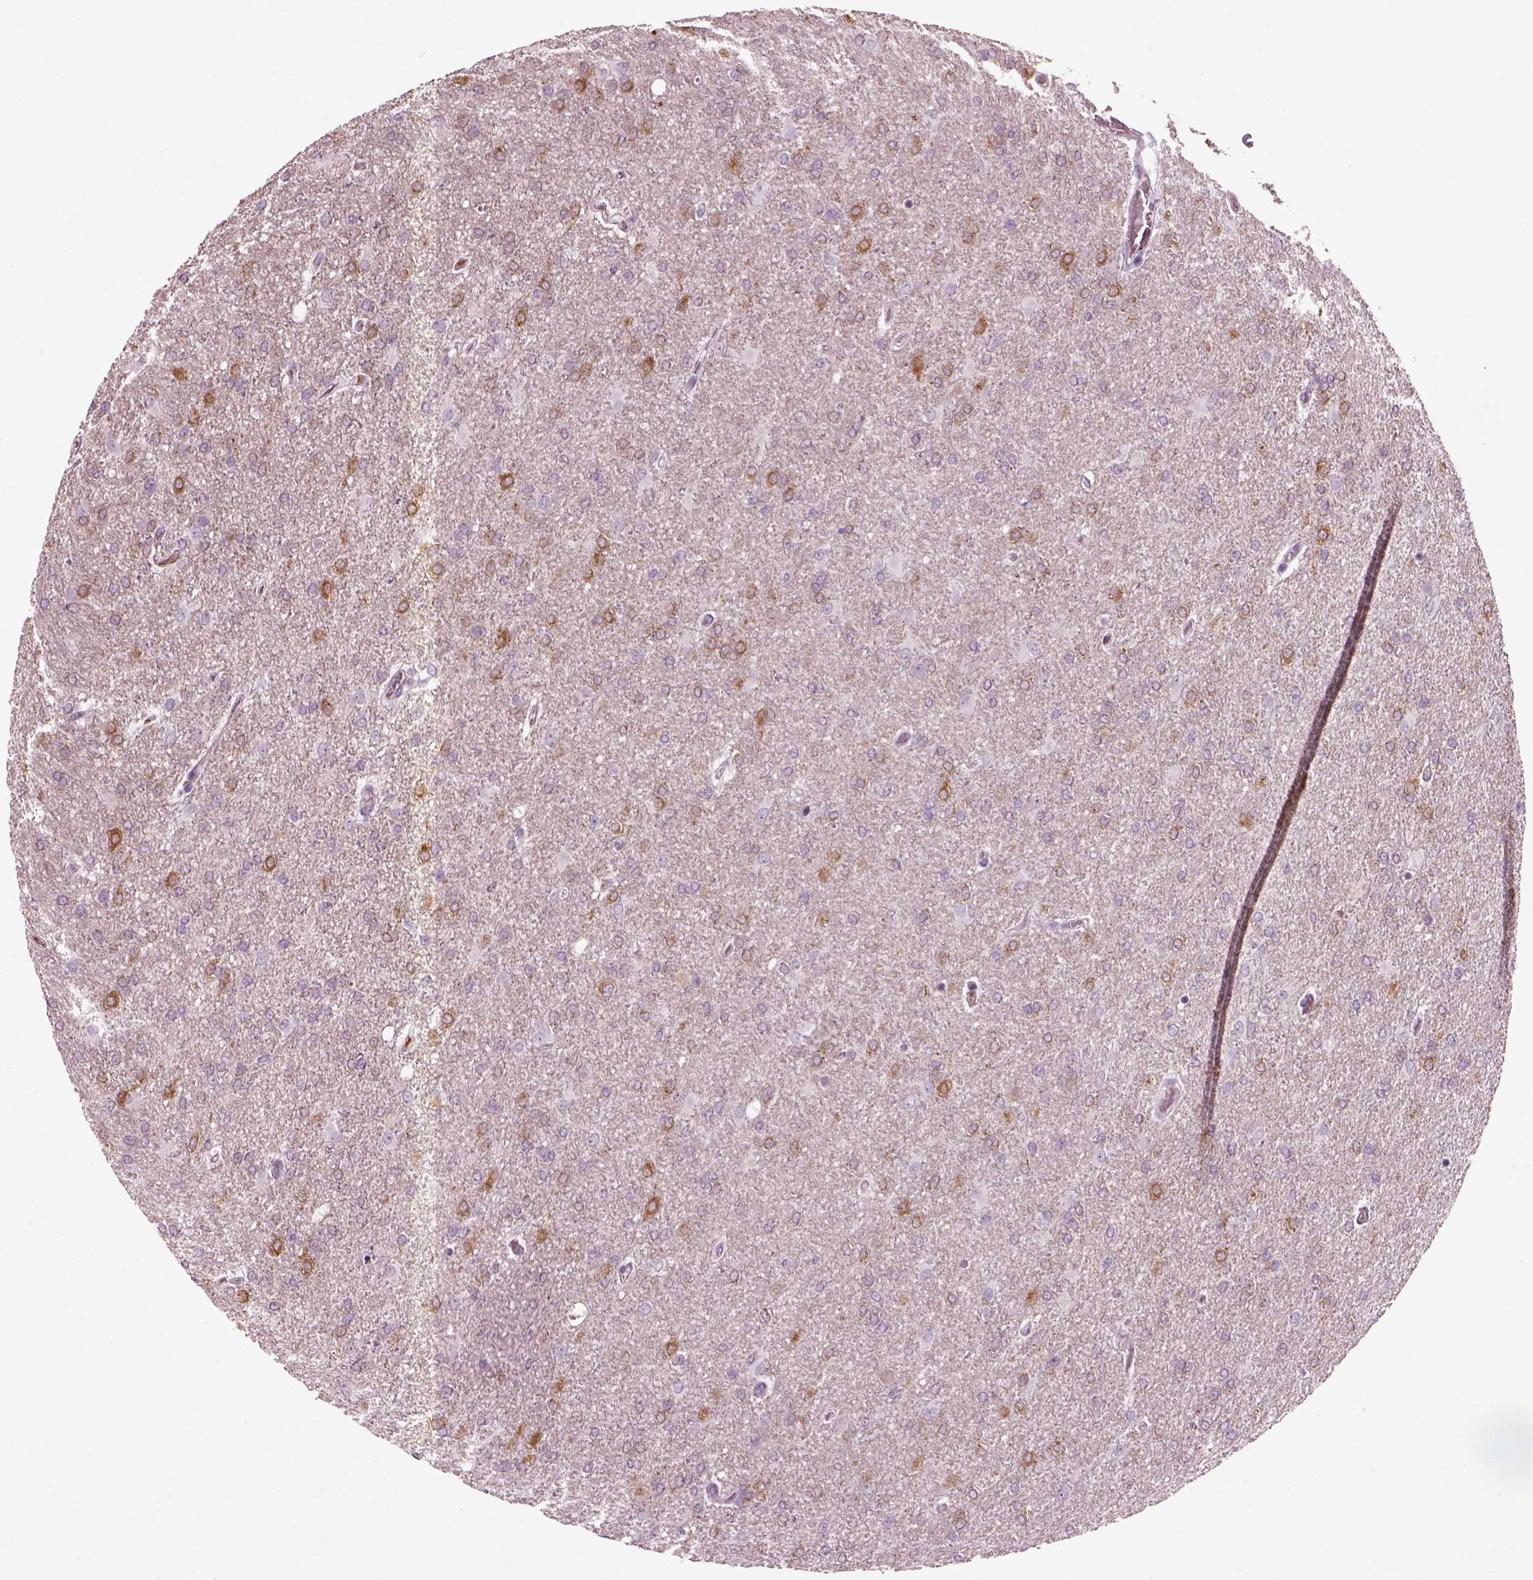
{"staining": {"intensity": "moderate", "quantity": "<25%", "location": "cytoplasmic/membranous"}, "tissue": "glioma", "cell_type": "Tumor cells", "image_type": "cancer", "snomed": [{"axis": "morphology", "description": "Glioma, malignant, High grade"}, {"axis": "topography", "description": "Cerebral cortex"}], "caption": "Tumor cells display low levels of moderate cytoplasmic/membranous positivity in approximately <25% of cells in human malignant glioma (high-grade).", "gene": "DPYSL5", "patient": {"sex": "male", "age": 70}}